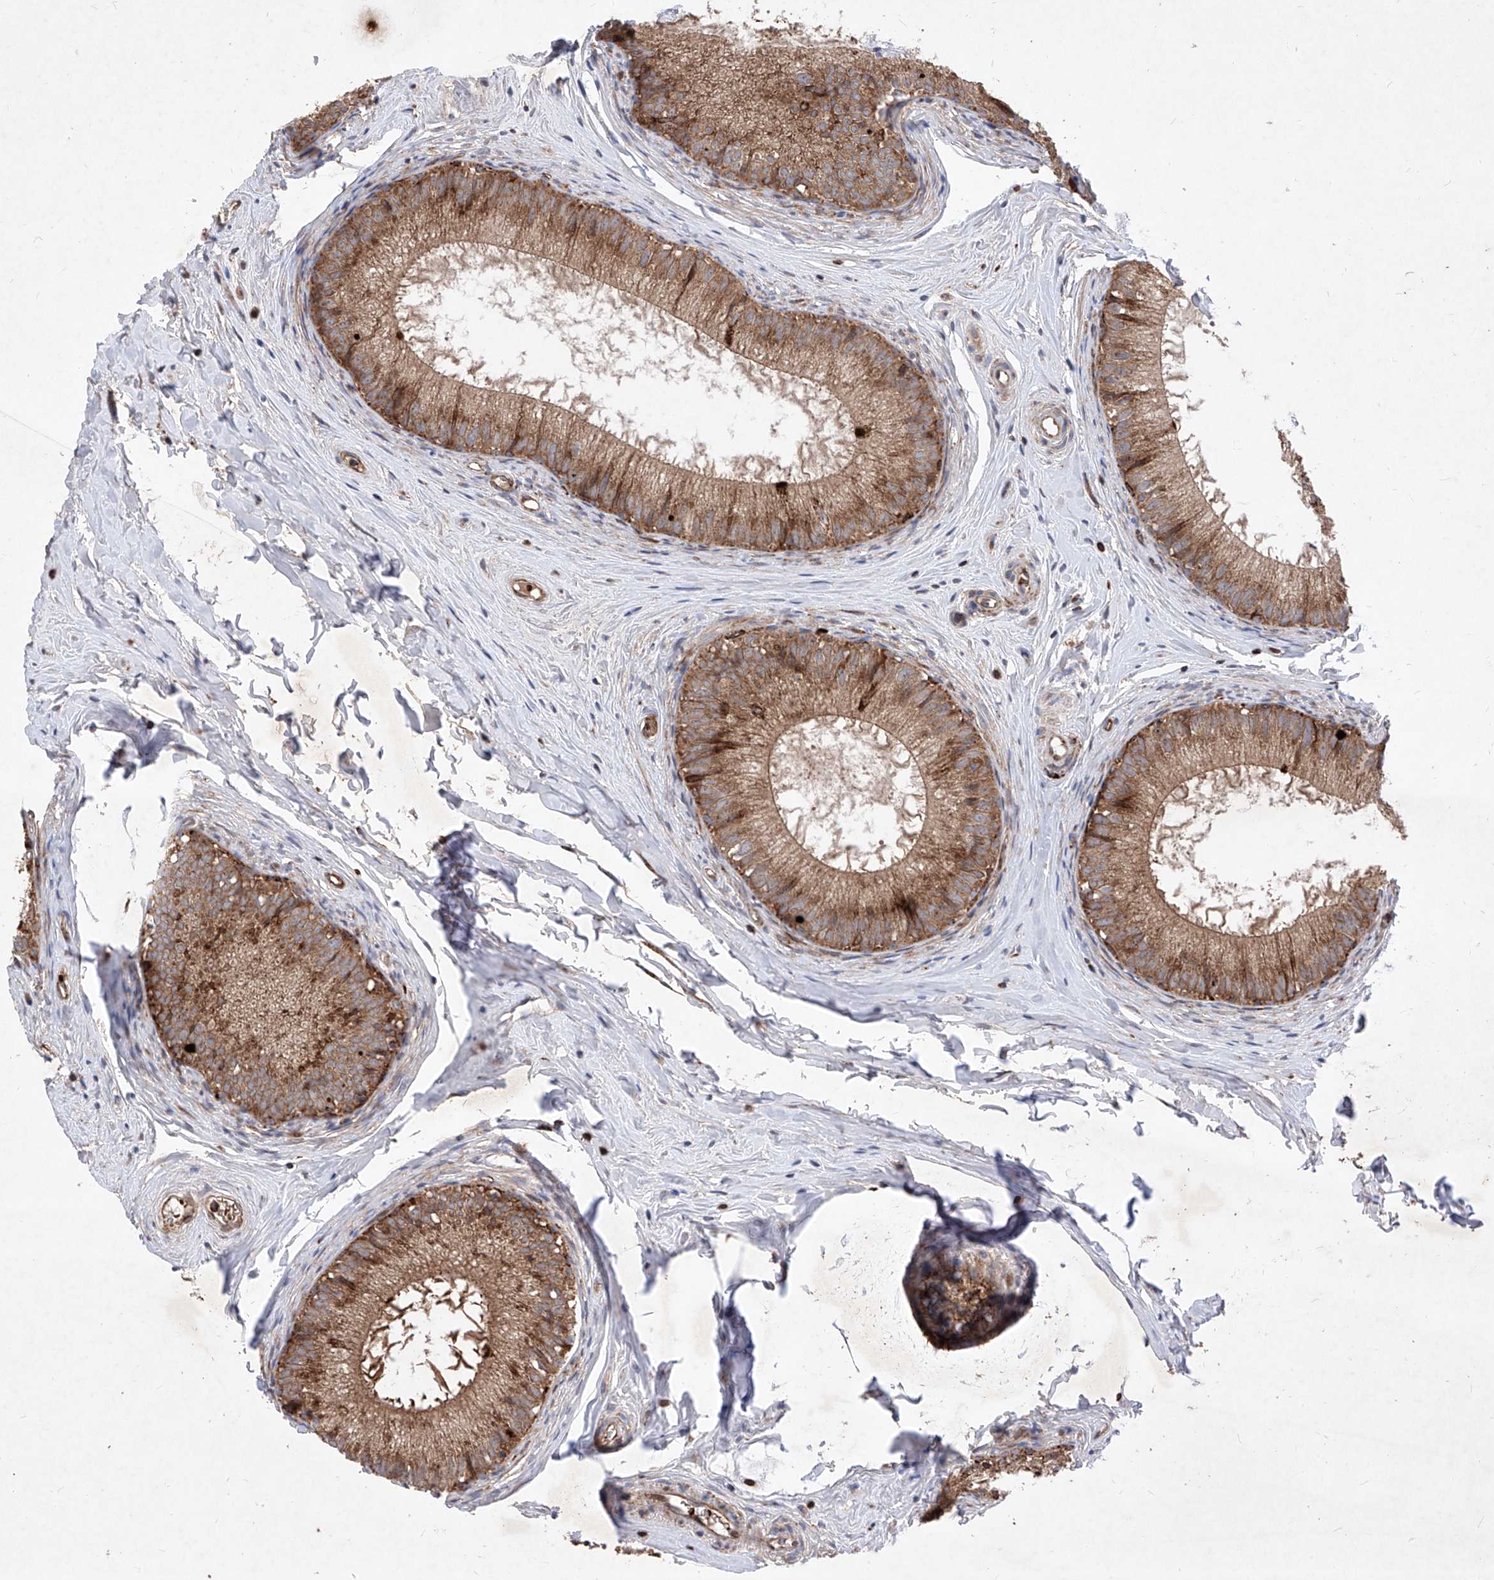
{"staining": {"intensity": "moderate", "quantity": ">75%", "location": "cytoplasmic/membranous"}, "tissue": "epididymis", "cell_type": "Glandular cells", "image_type": "normal", "snomed": [{"axis": "morphology", "description": "Normal tissue, NOS"}, {"axis": "topography", "description": "Epididymis"}], "caption": "The photomicrograph exhibits immunohistochemical staining of benign epididymis. There is moderate cytoplasmic/membranous expression is identified in about >75% of glandular cells. (Brightfield microscopy of DAB IHC at high magnification).", "gene": "SEMA6A", "patient": {"sex": "male", "age": 34}}